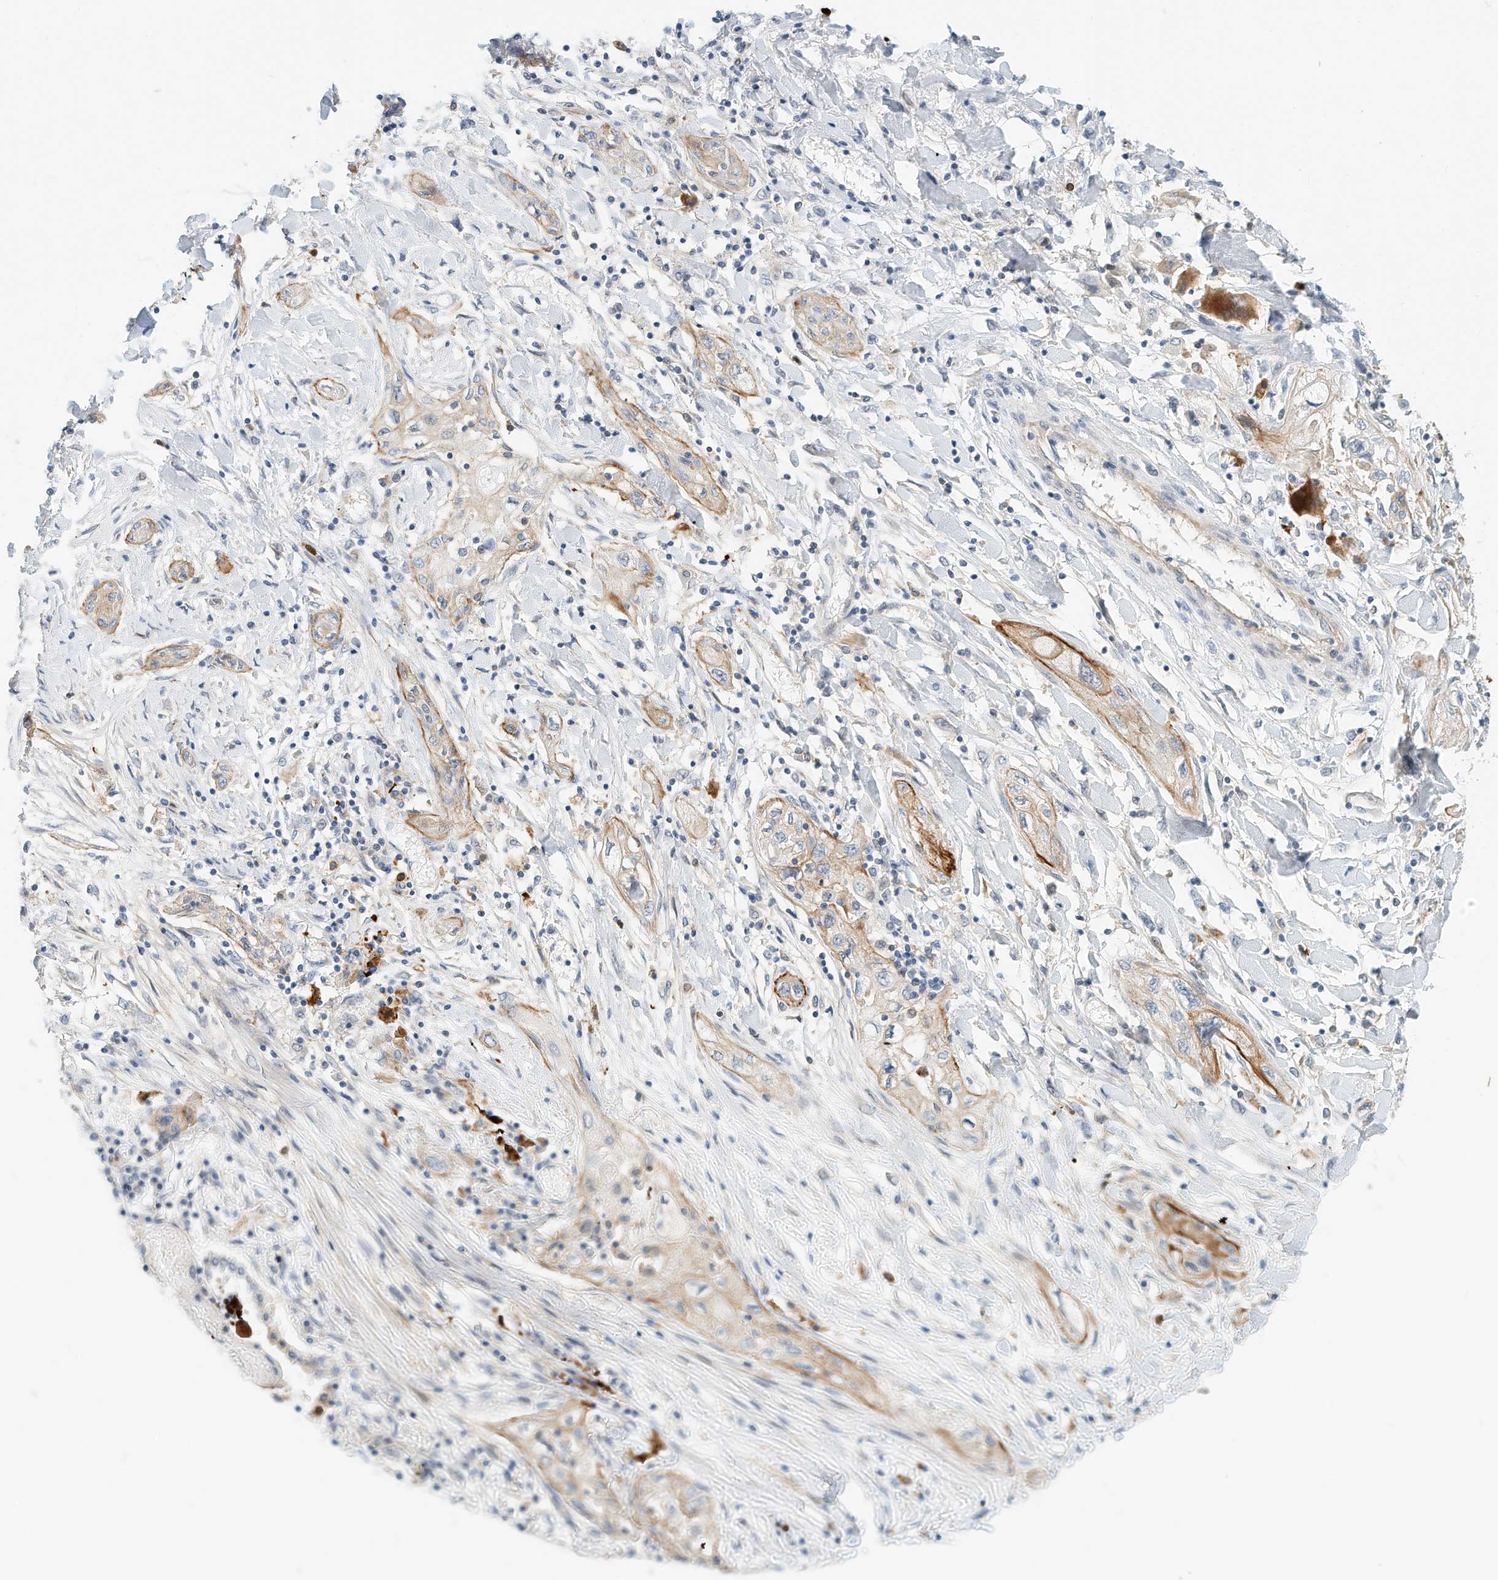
{"staining": {"intensity": "moderate", "quantity": "<25%", "location": "cytoplasmic/membranous"}, "tissue": "lung cancer", "cell_type": "Tumor cells", "image_type": "cancer", "snomed": [{"axis": "morphology", "description": "Squamous cell carcinoma, NOS"}, {"axis": "topography", "description": "Lung"}], "caption": "IHC image of human lung squamous cell carcinoma stained for a protein (brown), which reveals low levels of moderate cytoplasmic/membranous positivity in approximately <25% of tumor cells.", "gene": "MICAL1", "patient": {"sex": "female", "age": 47}}